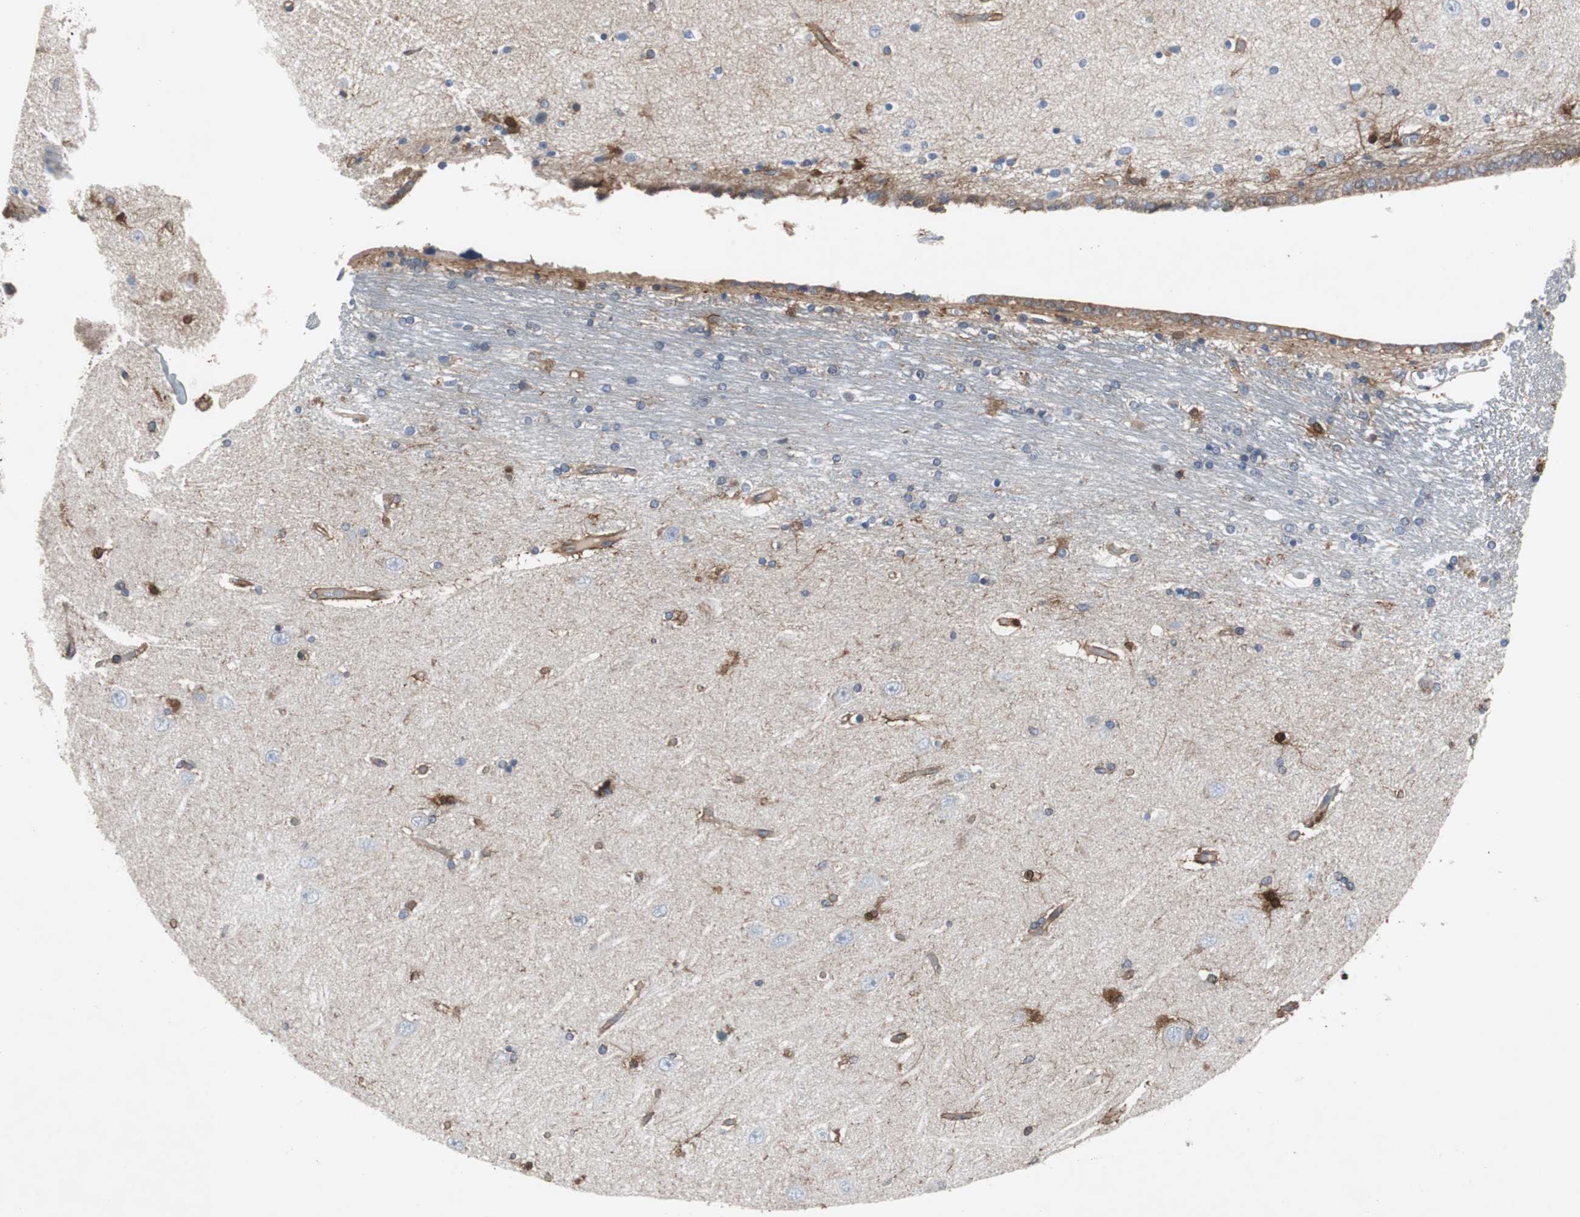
{"staining": {"intensity": "strong", "quantity": "<25%", "location": "cytoplasmic/membranous,nuclear"}, "tissue": "hippocampus", "cell_type": "Glial cells", "image_type": "normal", "snomed": [{"axis": "morphology", "description": "Normal tissue, NOS"}, {"axis": "topography", "description": "Hippocampus"}], "caption": "DAB immunohistochemical staining of benign human hippocampus reveals strong cytoplasmic/membranous,nuclear protein staining in approximately <25% of glial cells.", "gene": "GYS1", "patient": {"sex": "female", "age": 54}}